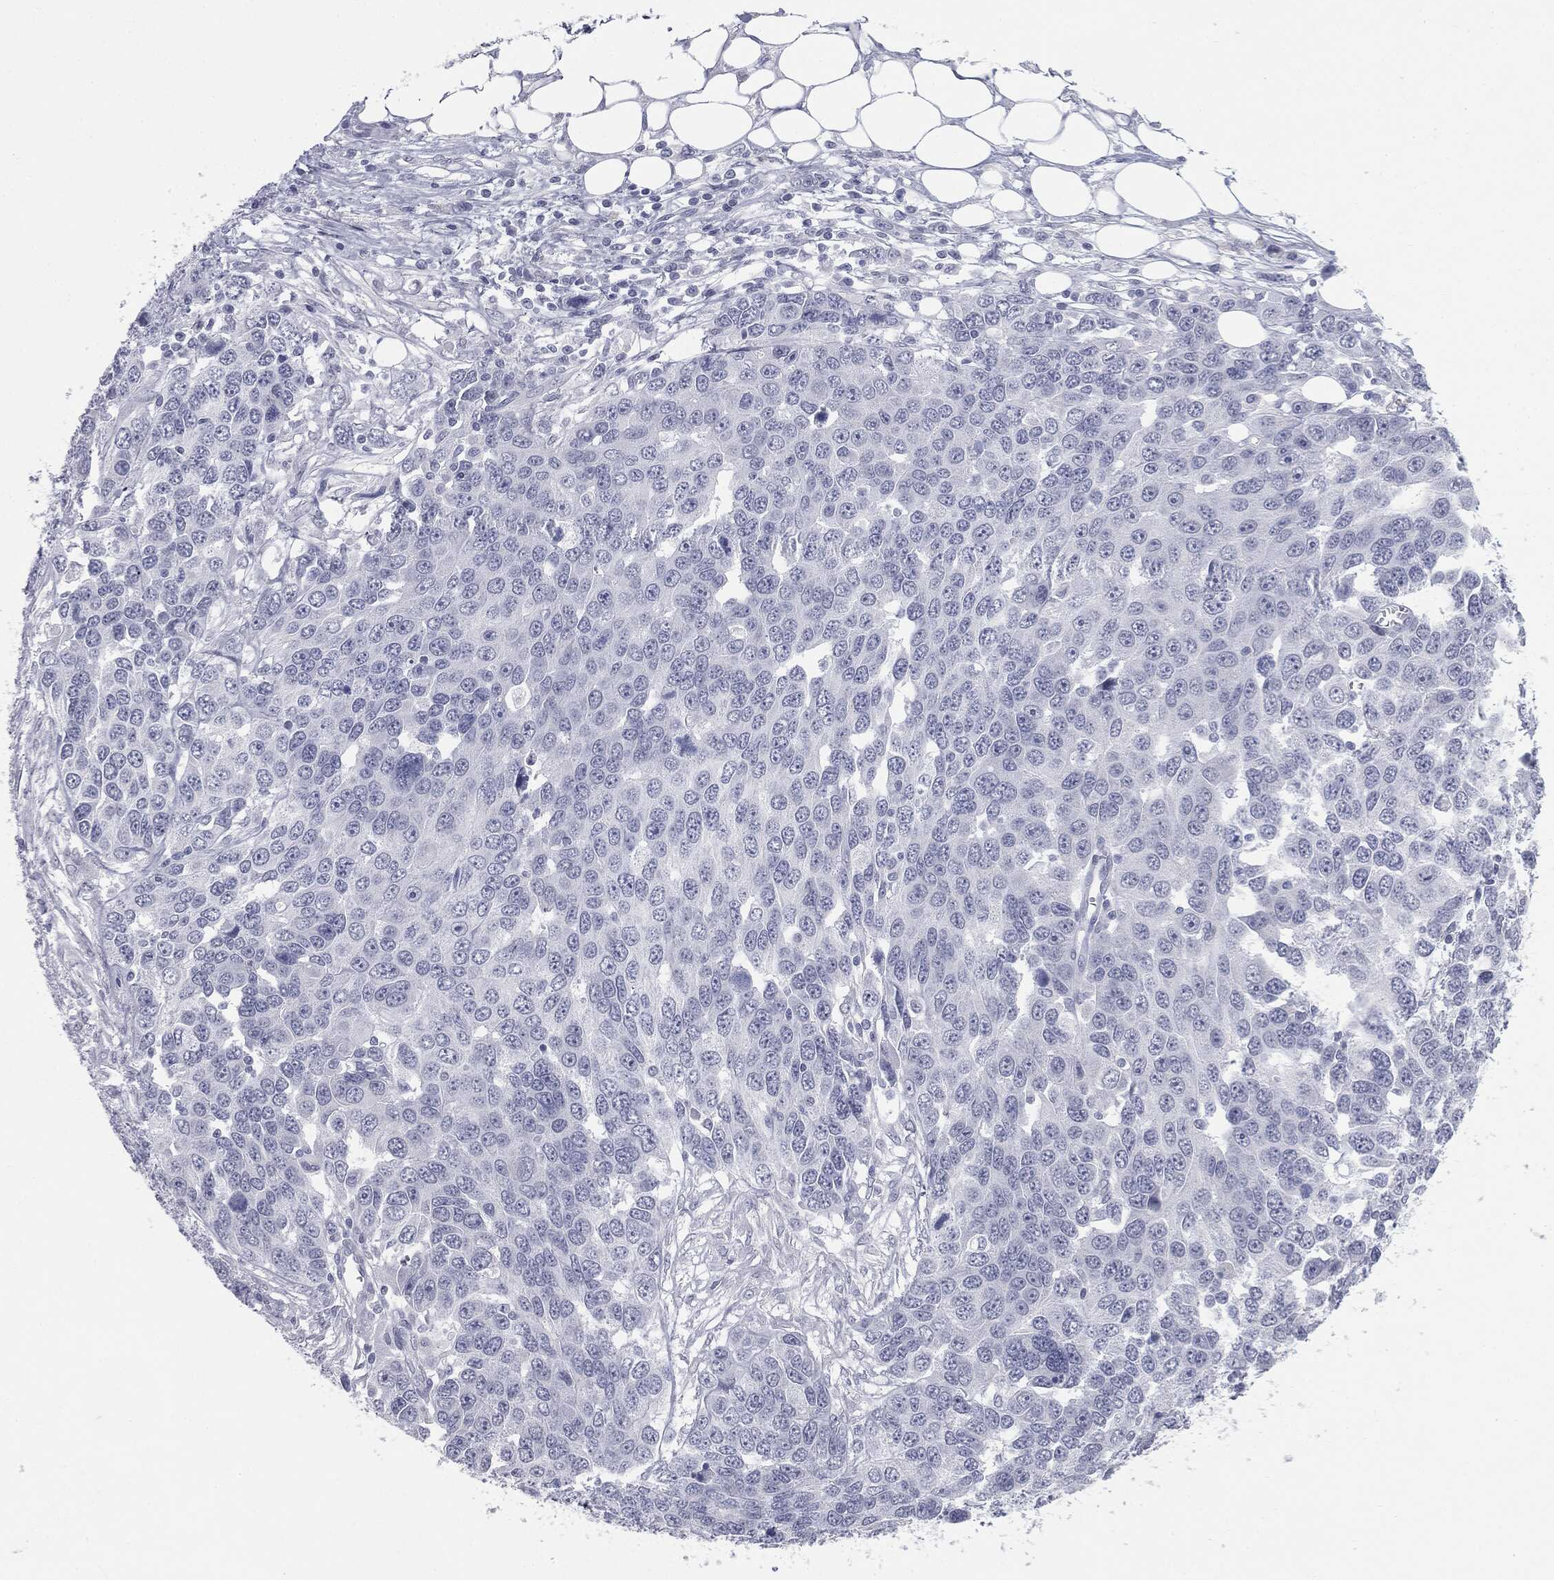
{"staining": {"intensity": "negative", "quantity": "none", "location": "none"}, "tissue": "ovarian cancer", "cell_type": "Tumor cells", "image_type": "cancer", "snomed": [{"axis": "morphology", "description": "Cystadenocarcinoma, serous, NOS"}, {"axis": "topography", "description": "Ovary"}], "caption": "Immunohistochemistry histopathology image of human ovarian cancer (serous cystadenocarcinoma) stained for a protein (brown), which shows no staining in tumor cells.", "gene": "TPO", "patient": {"sex": "female", "age": 76}}